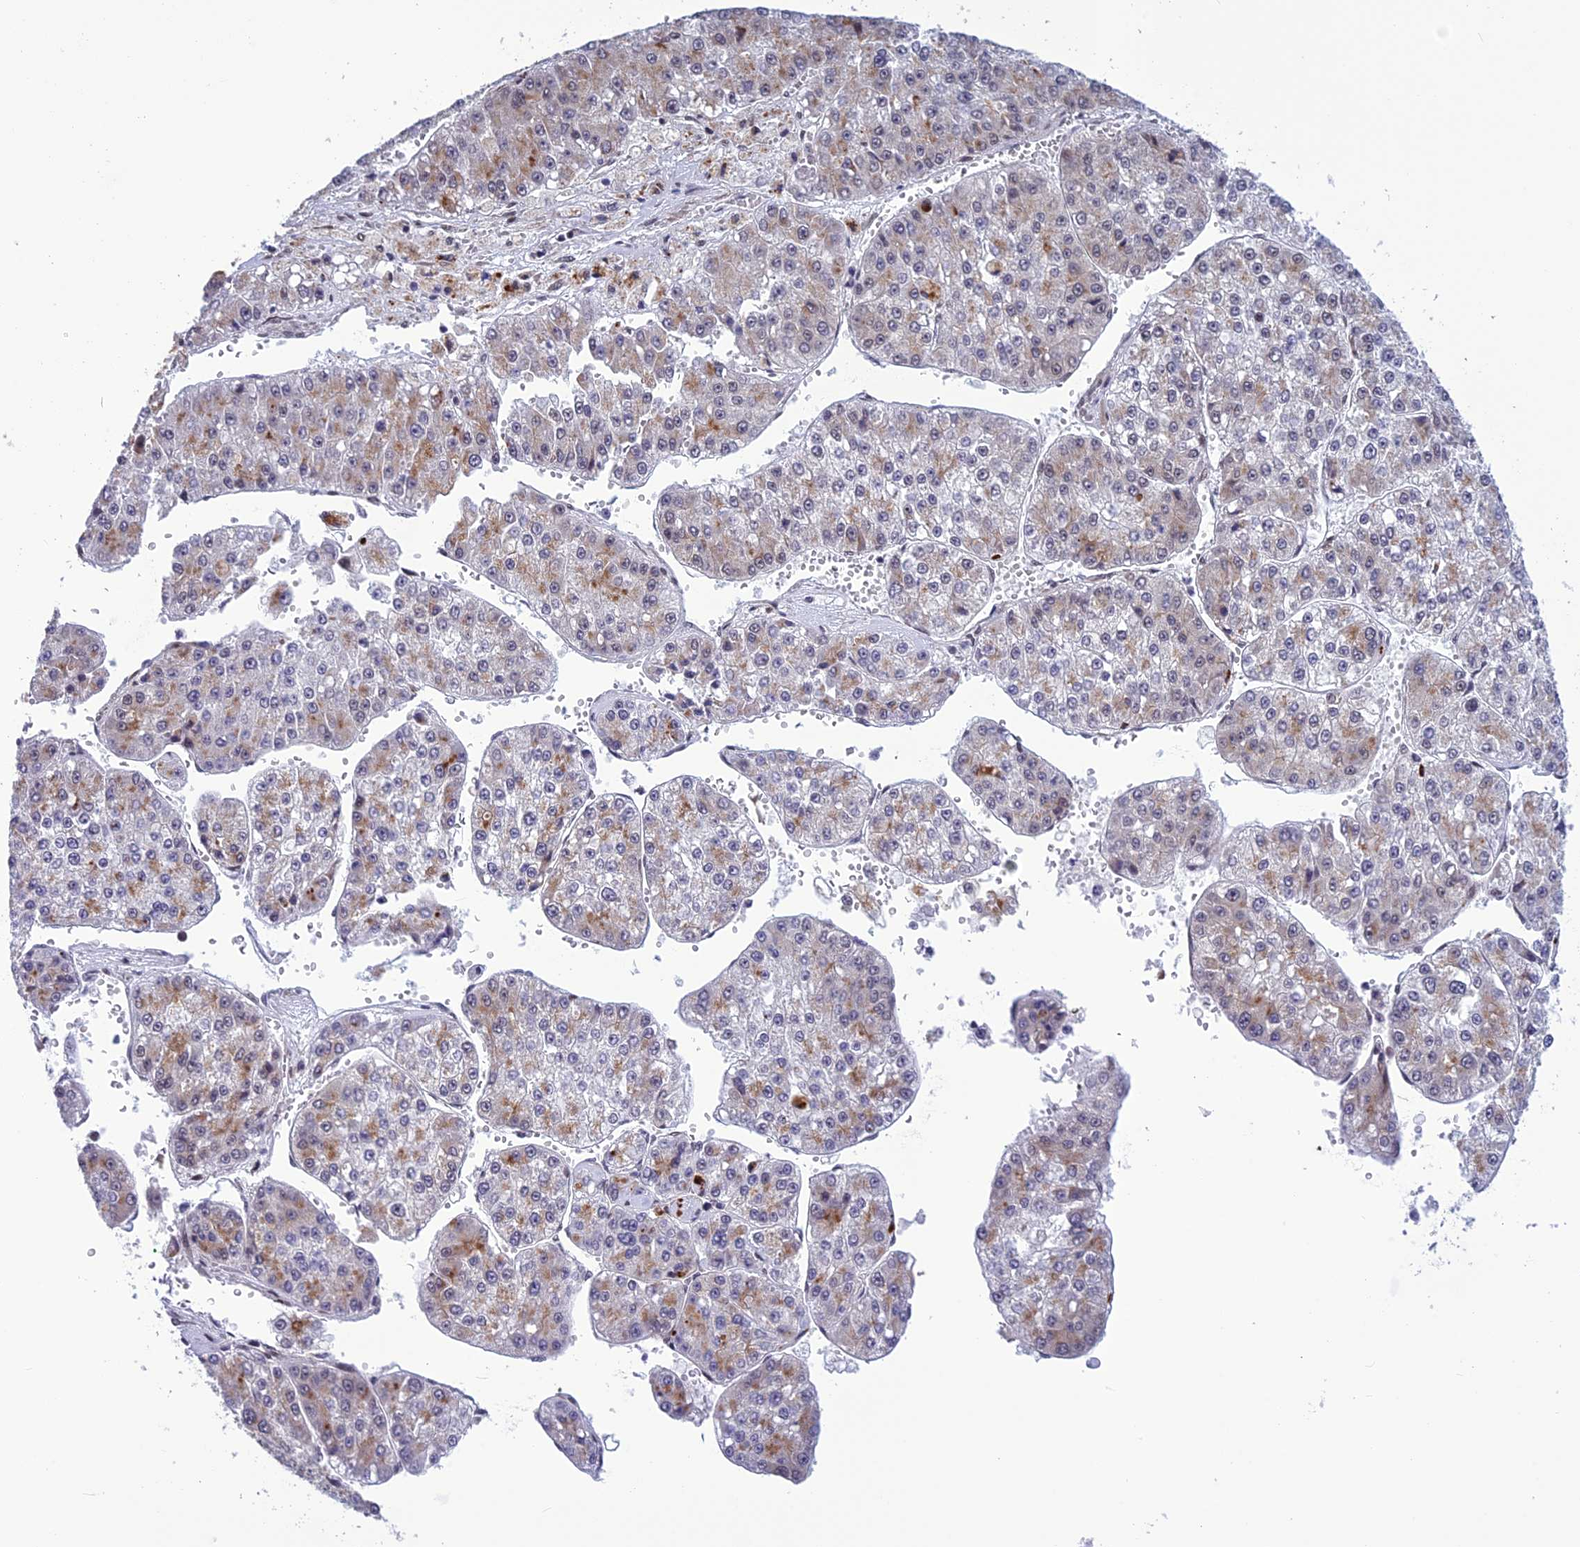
{"staining": {"intensity": "weak", "quantity": "25%-75%", "location": "cytoplasmic/membranous"}, "tissue": "liver cancer", "cell_type": "Tumor cells", "image_type": "cancer", "snomed": [{"axis": "morphology", "description": "Carcinoma, Hepatocellular, NOS"}, {"axis": "topography", "description": "Liver"}], "caption": "Immunohistochemical staining of liver cancer displays weak cytoplasmic/membranous protein staining in about 25%-75% of tumor cells. (DAB IHC with brightfield microscopy, high magnification).", "gene": "RTRAF", "patient": {"sex": "female", "age": 73}}